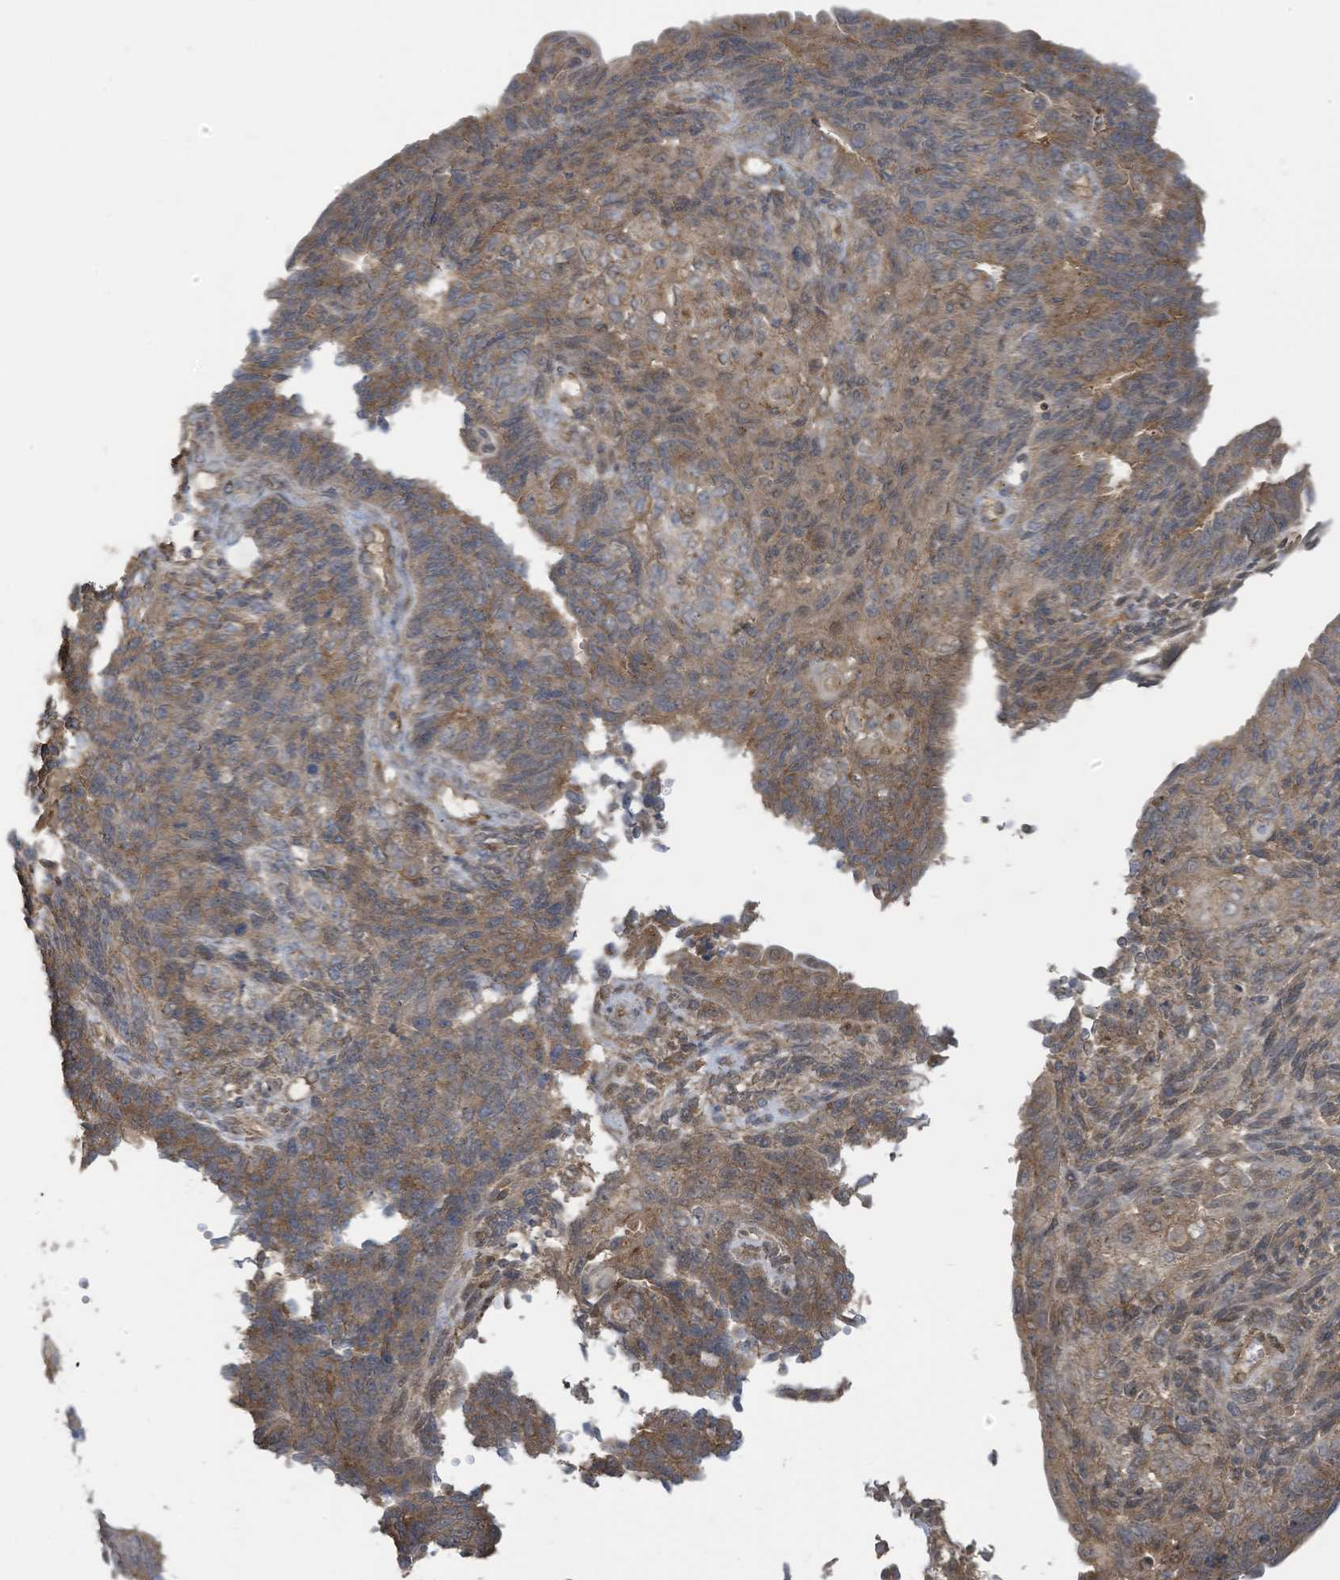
{"staining": {"intensity": "moderate", "quantity": ">75%", "location": "cytoplasmic/membranous"}, "tissue": "endometrial cancer", "cell_type": "Tumor cells", "image_type": "cancer", "snomed": [{"axis": "morphology", "description": "Adenocarcinoma, NOS"}, {"axis": "topography", "description": "Endometrium"}], "caption": "Moderate cytoplasmic/membranous positivity for a protein is appreciated in approximately >75% of tumor cells of endometrial cancer using immunohistochemistry.", "gene": "COX10", "patient": {"sex": "female", "age": 32}}